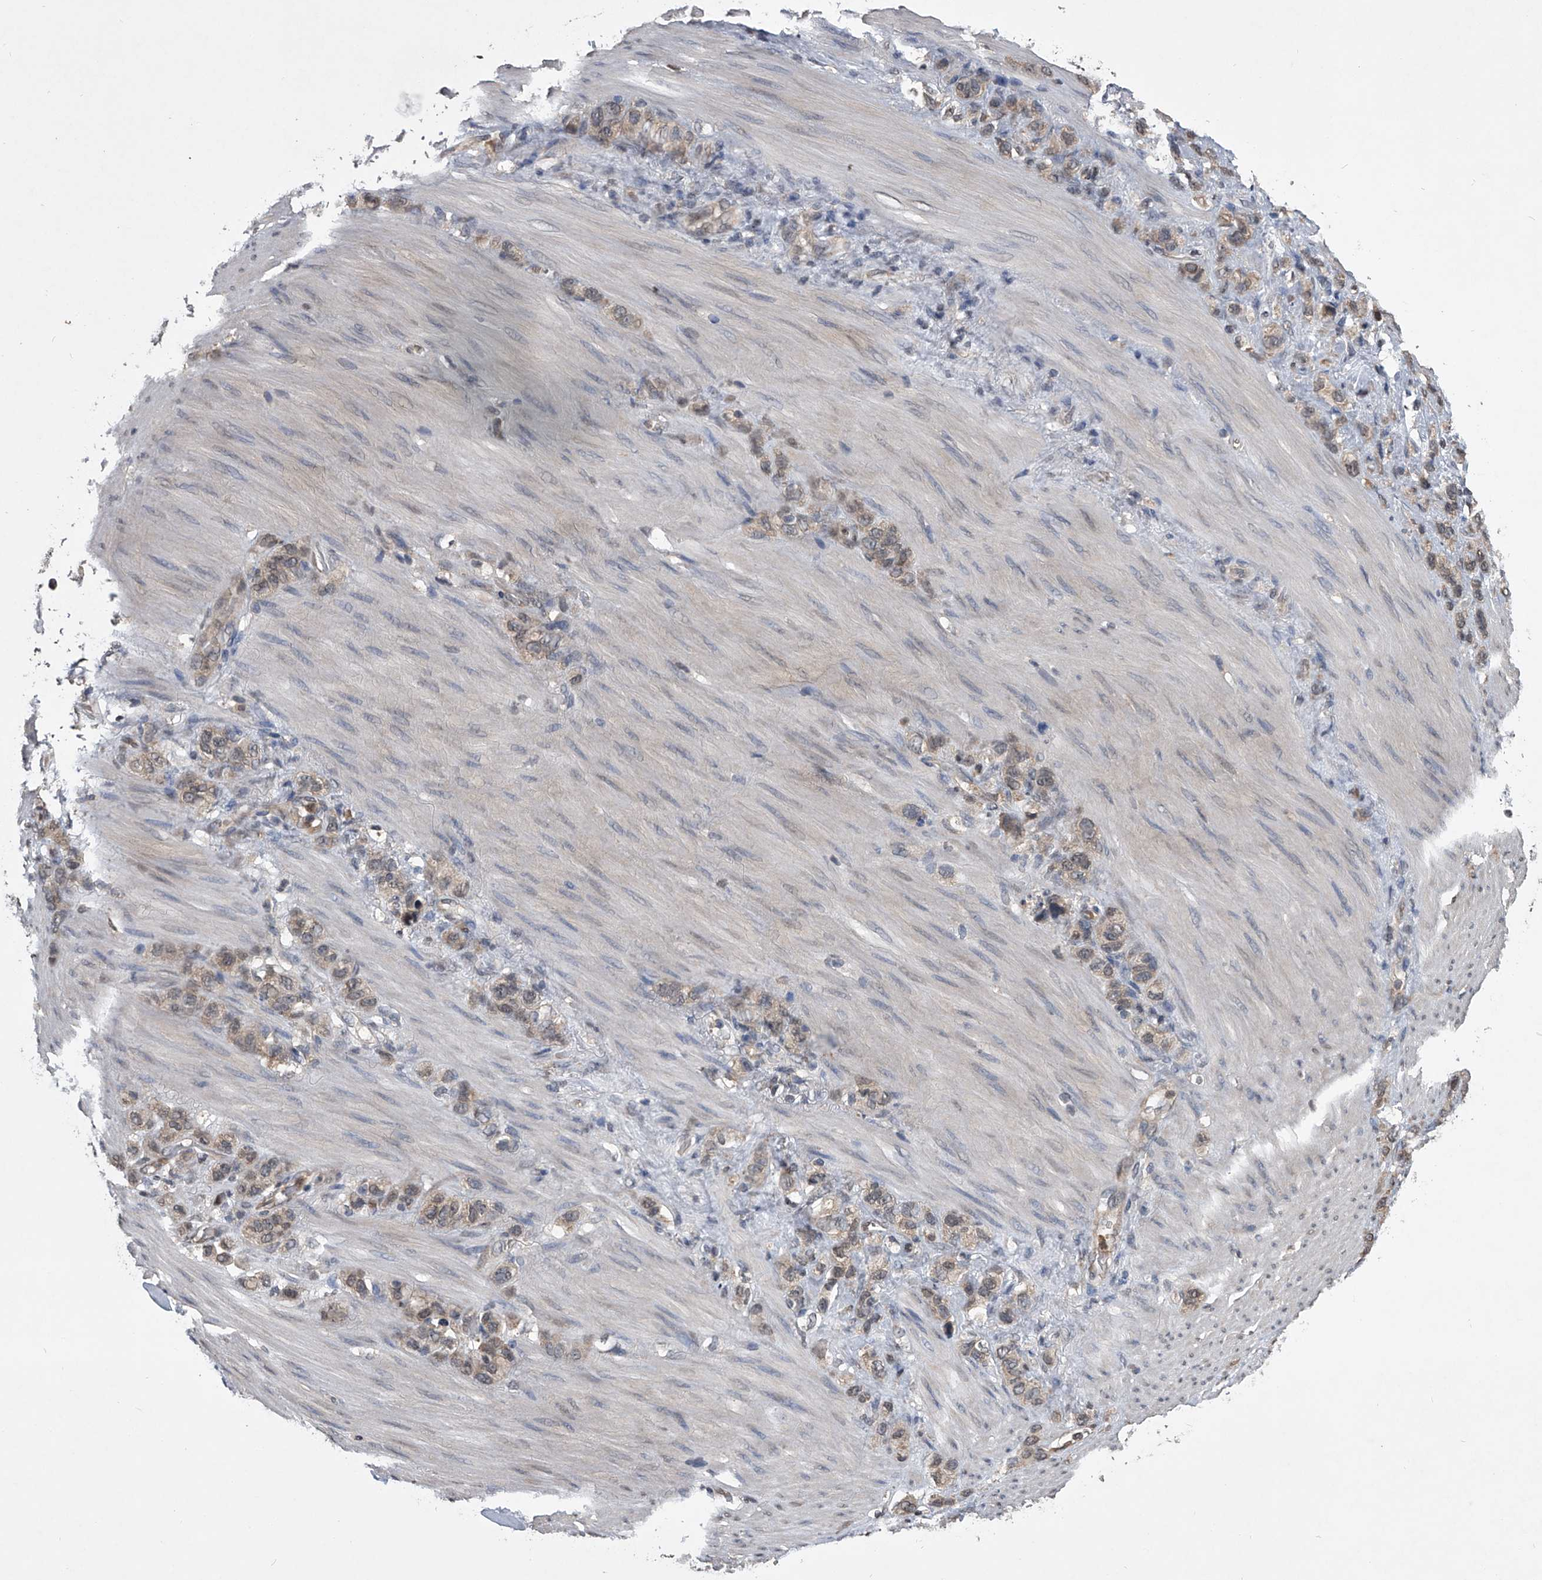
{"staining": {"intensity": "weak", "quantity": ">75%", "location": "cytoplasmic/membranous"}, "tissue": "stomach cancer", "cell_type": "Tumor cells", "image_type": "cancer", "snomed": [{"axis": "morphology", "description": "Normal tissue, NOS"}, {"axis": "morphology", "description": "Adenocarcinoma, NOS"}, {"axis": "morphology", "description": "Adenocarcinoma, High grade"}, {"axis": "topography", "description": "Stomach, upper"}, {"axis": "topography", "description": "Stomach"}], "caption": "Immunohistochemical staining of human stomach cancer (adenocarcinoma) exhibits weak cytoplasmic/membranous protein expression in approximately >75% of tumor cells. The staining is performed using DAB brown chromogen to label protein expression. The nuclei are counter-stained blue using hematoxylin.", "gene": "TSNAX", "patient": {"sex": "female", "age": 65}}